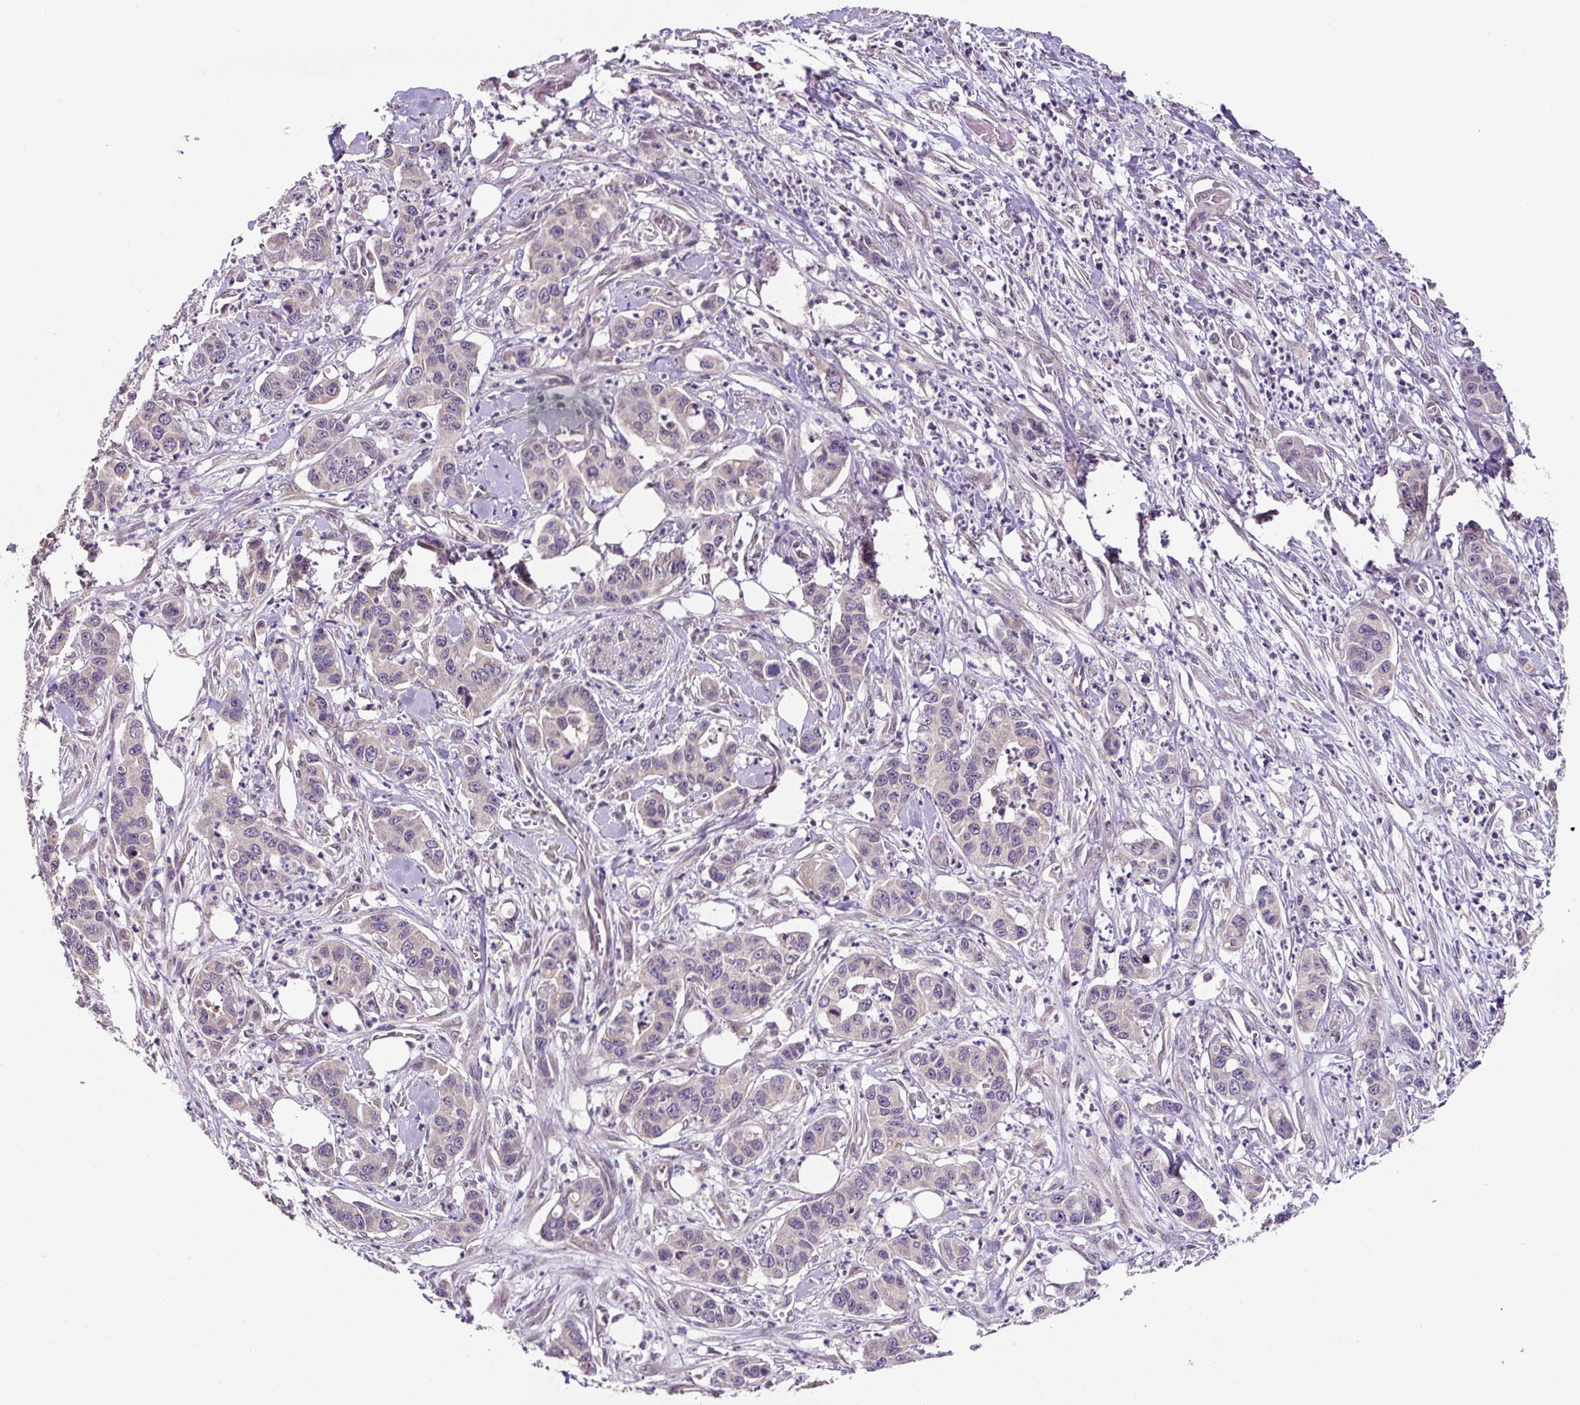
{"staining": {"intensity": "weak", "quantity": "25%-75%", "location": "cytoplasmic/membranous"}, "tissue": "pancreatic cancer", "cell_type": "Tumor cells", "image_type": "cancer", "snomed": [{"axis": "morphology", "description": "Adenocarcinoma, NOS"}, {"axis": "topography", "description": "Pancreas"}], "caption": "Immunohistochemical staining of pancreatic cancer demonstrates weak cytoplasmic/membranous protein positivity in about 25%-75% of tumor cells. (brown staining indicates protein expression, while blue staining denotes nuclei).", "gene": "MFSD9", "patient": {"sex": "male", "age": 73}}